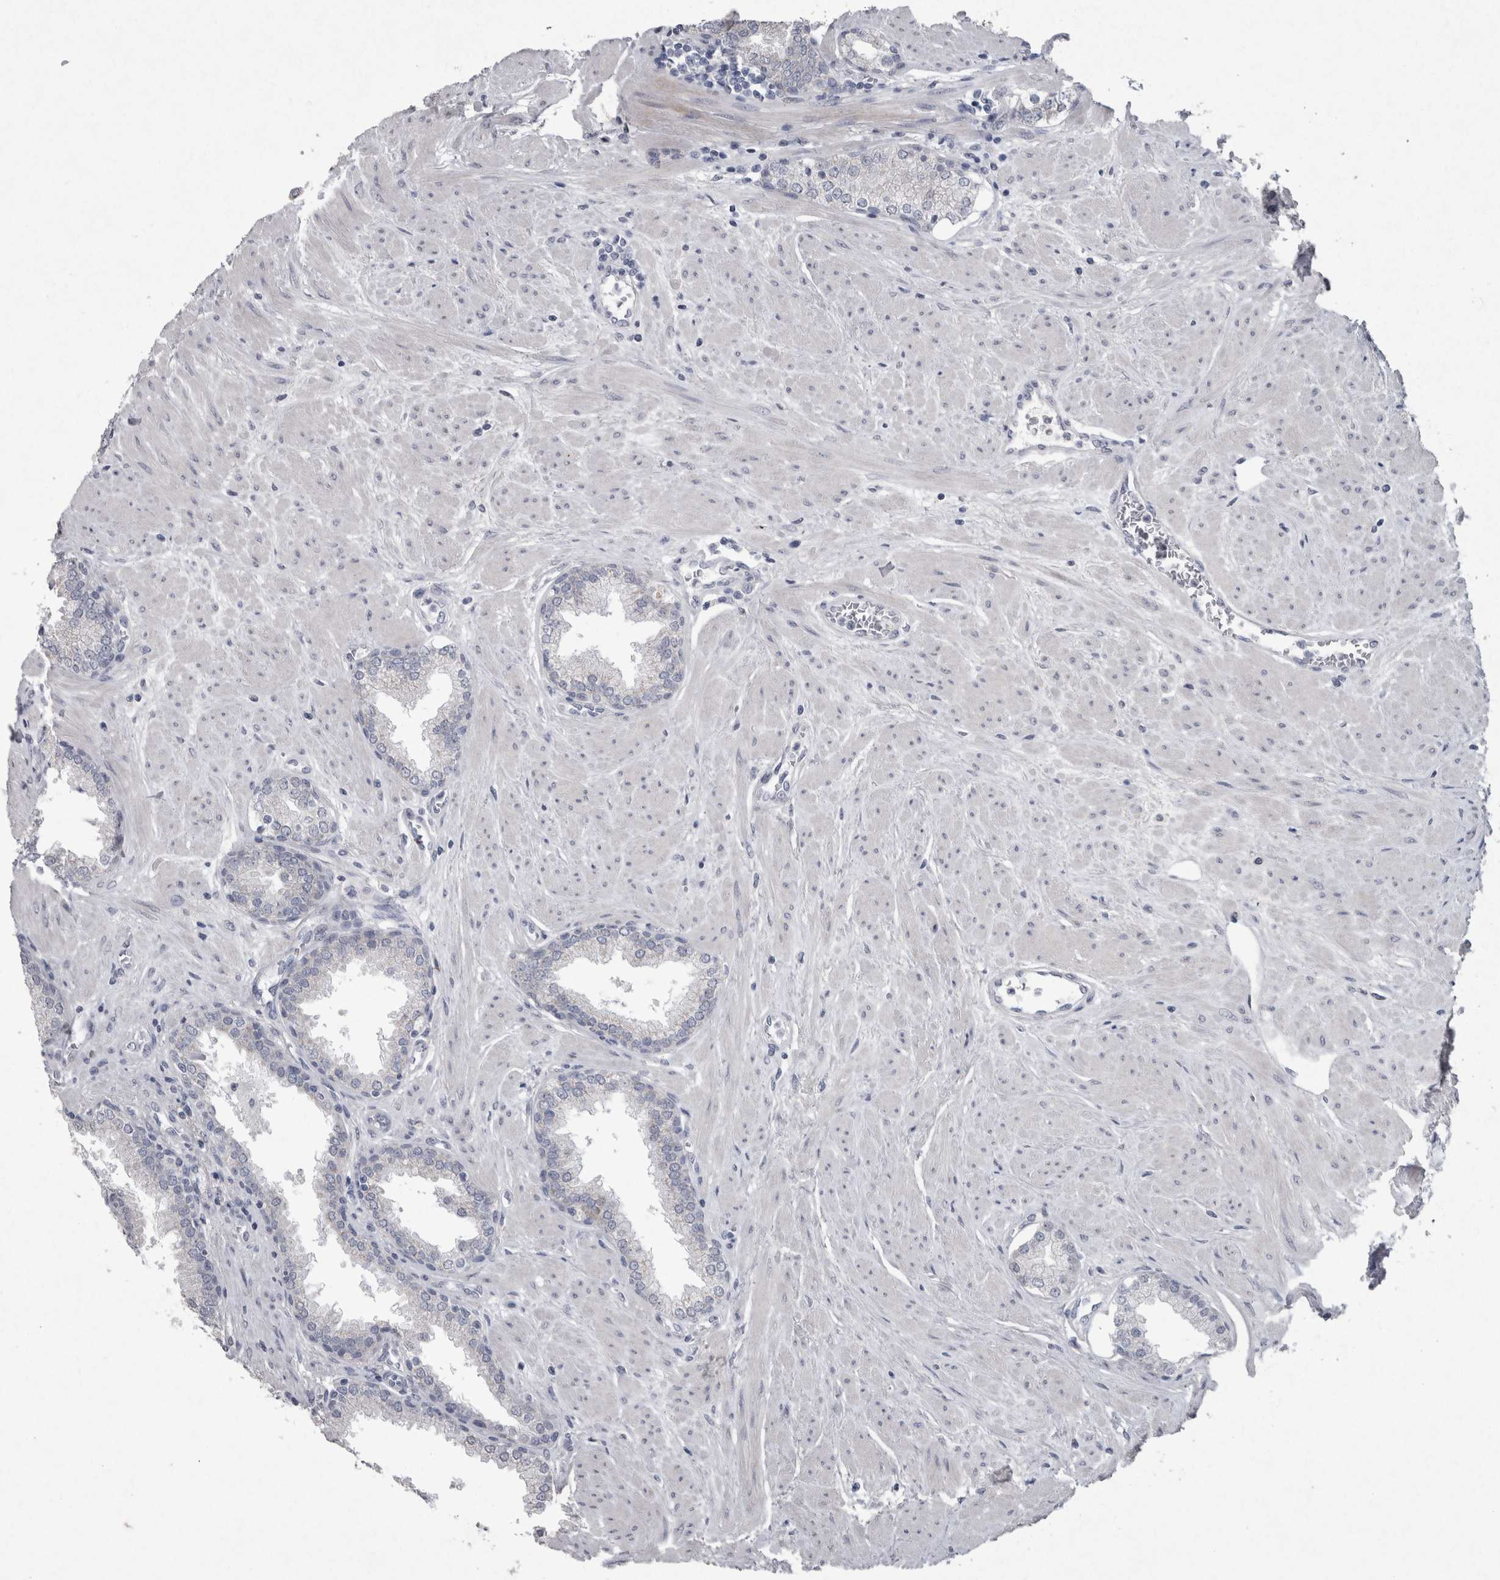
{"staining": {"intensity": "negative", "quantity": "none", "location": "none"}, "tissue": "prostate", "cell_type": "Glandular cells", "image_type": "normal", "snomed": [{"axis": "morphology", "description": "Normal tissue, NOS"}, {"axis": "topography", "description": "Prostate"}], "caption": "Immunohistochemistry (IHC) photomicrograph of benign human prostate stained for a protein (brown), which reveals no expression in glandular cells.", "gene": "PDX1", "patient": {"sex": "male", "age": 51}}